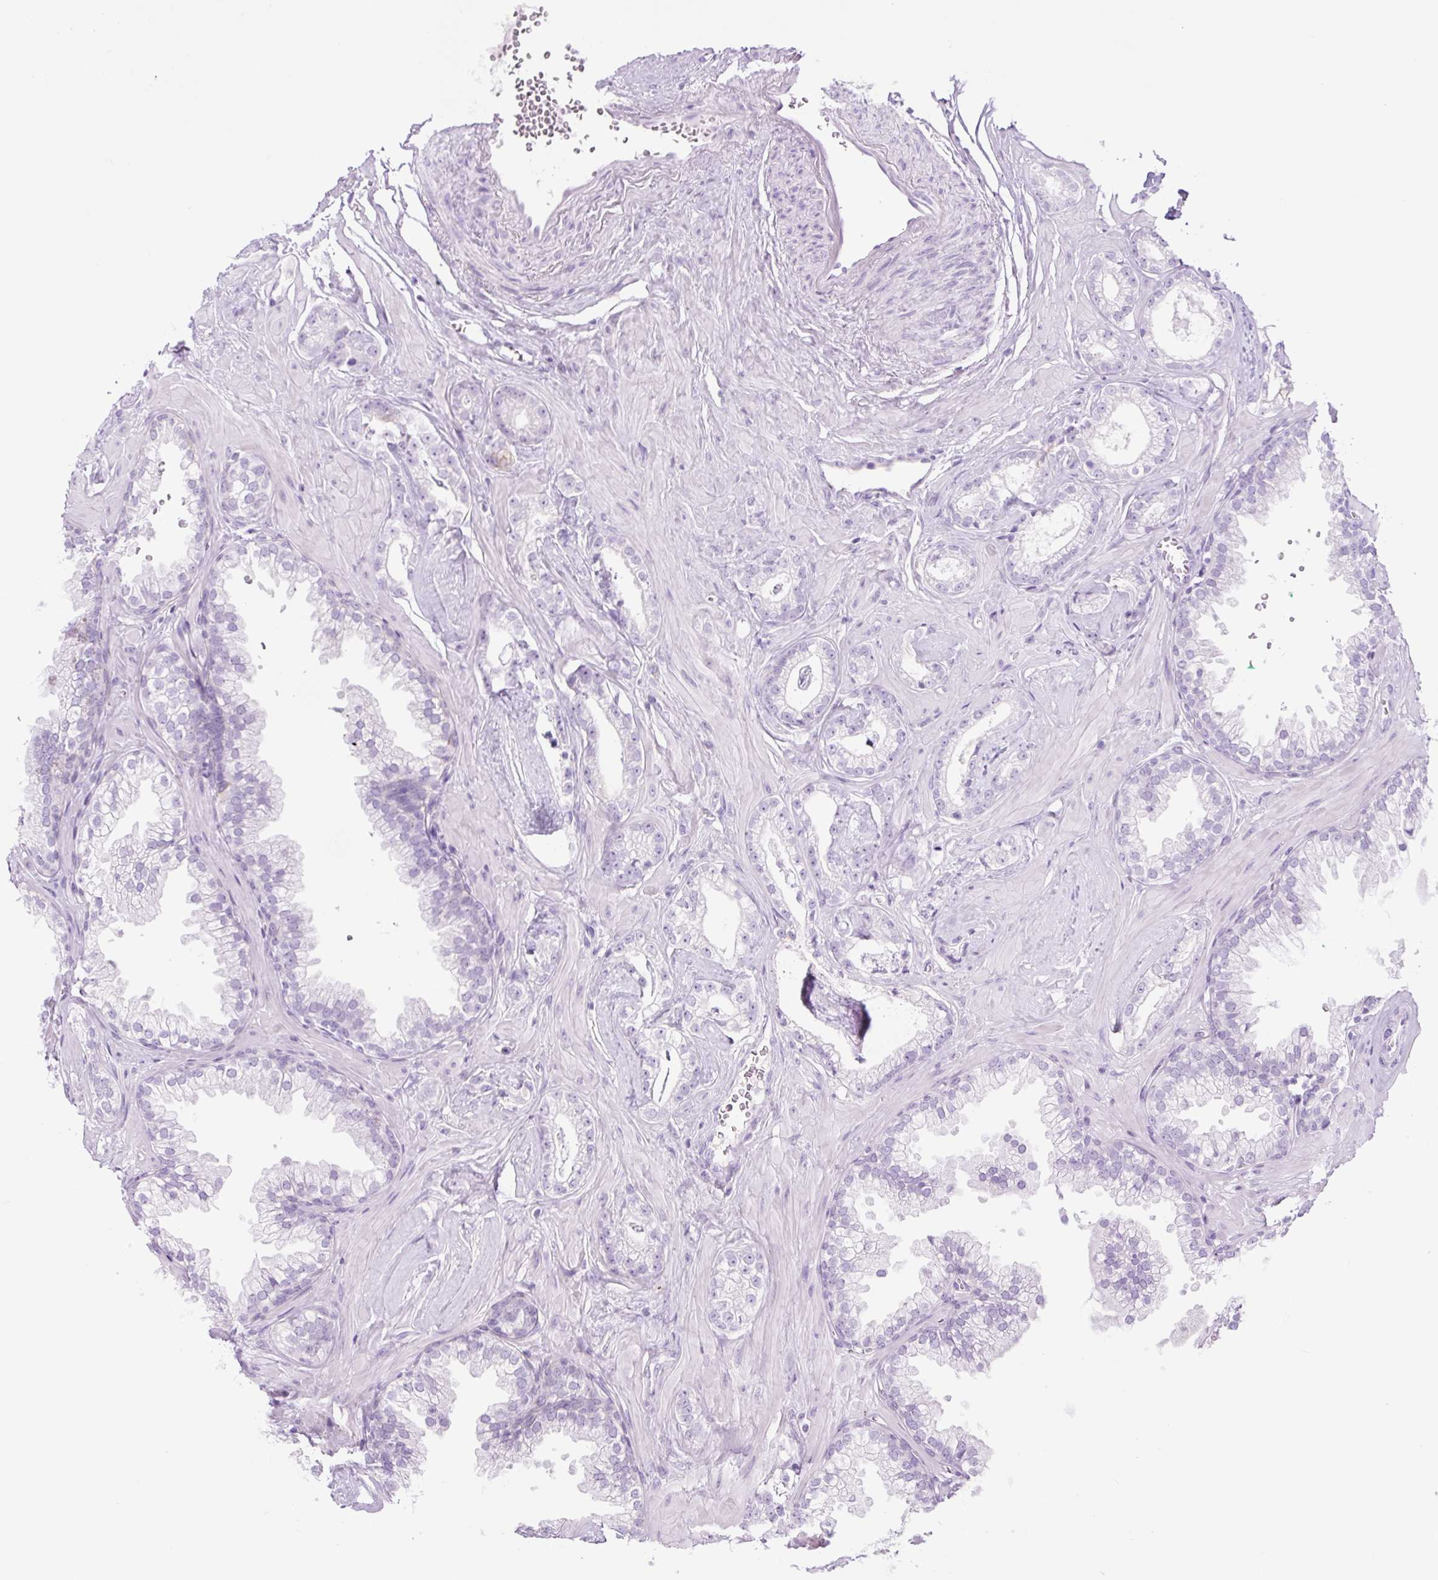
{"staining": {"intensity": "negative", "quantity": "none", "location": "none"}, "tissue": "prostate cancer", "cell_type": "Tumor cells", "image_type": "cancer", "snomed": [{"axis": "morphology", "description": "Adenocarcinoma, Low grade"}, {"axis": "topography", "description": "Prostate"}], "caption": "This is a photomicrograph of immunohistochemistry (IHC) staining of prostate adenocarcinoma (low-grade), which shows no positivity in tumor cells.", "gene": "TFF2", "patient": {"sex": "male", "age": 60}}